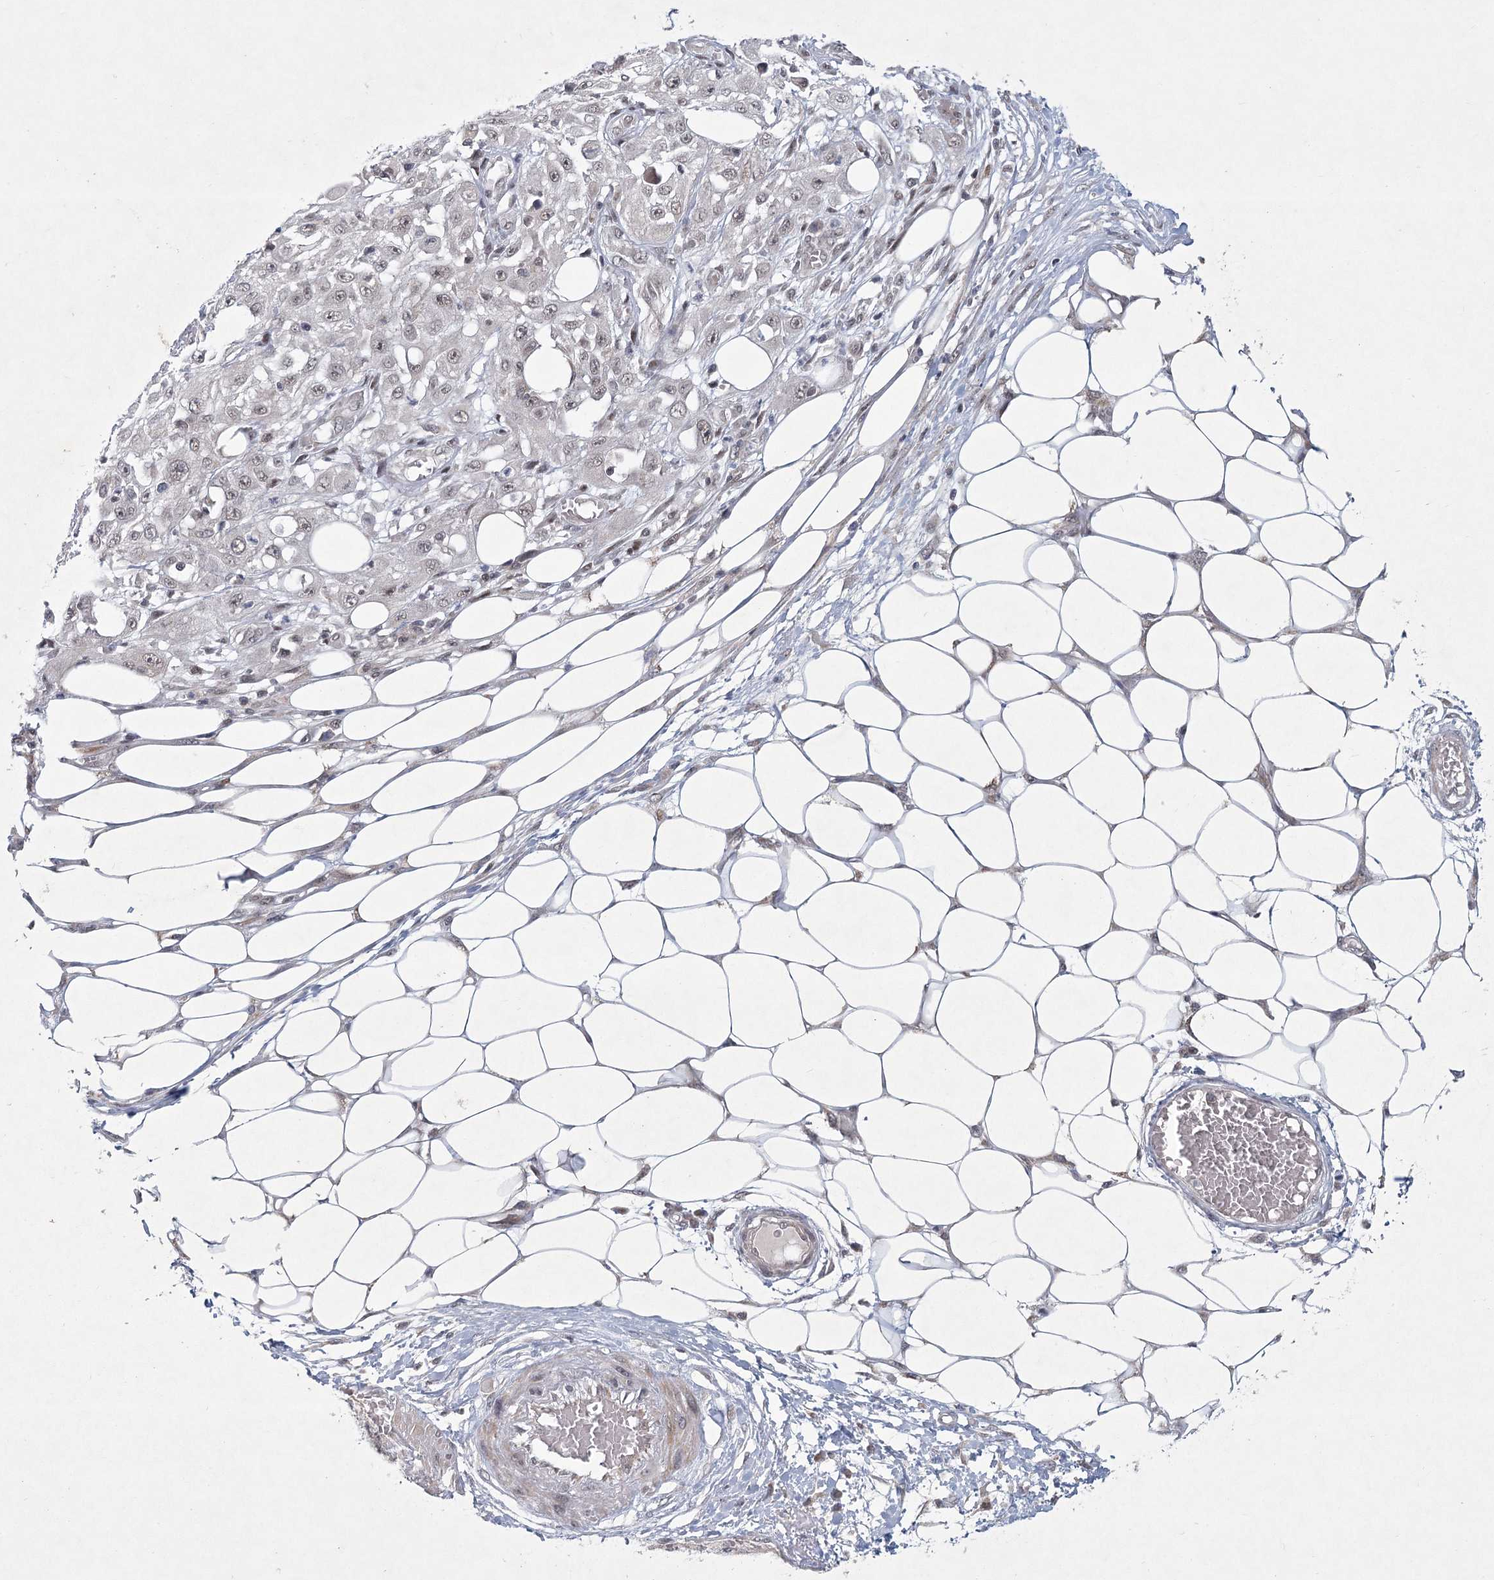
{"staining": {"intensity": "weak", "quantity": ">75%", "location": "nuclear"}, "tissue": "skin cancer", "cell_type": "Tumor cells", "image_type": "cancer", "snomed": [{"axis": "morphology", "description": "Squamous cell carcinoma, NOS"}, {"axis": "morphology", "description": "Squamous cell carcinoma, metastatic, NOS"}, {"axis": "topography", "description": "Skin"}, {"axis": "topography", "description": "Lymph node"}], "caption": "An immunohistochemistry image of tumor tissue is shown. Protein staining in brown highlights weak nuclear positivity in skin cancer (metastatic squamous cell carcinoma) within tumor cells.", "gene": "CIB4", "patient": {"sex": "male", "age": 75}}